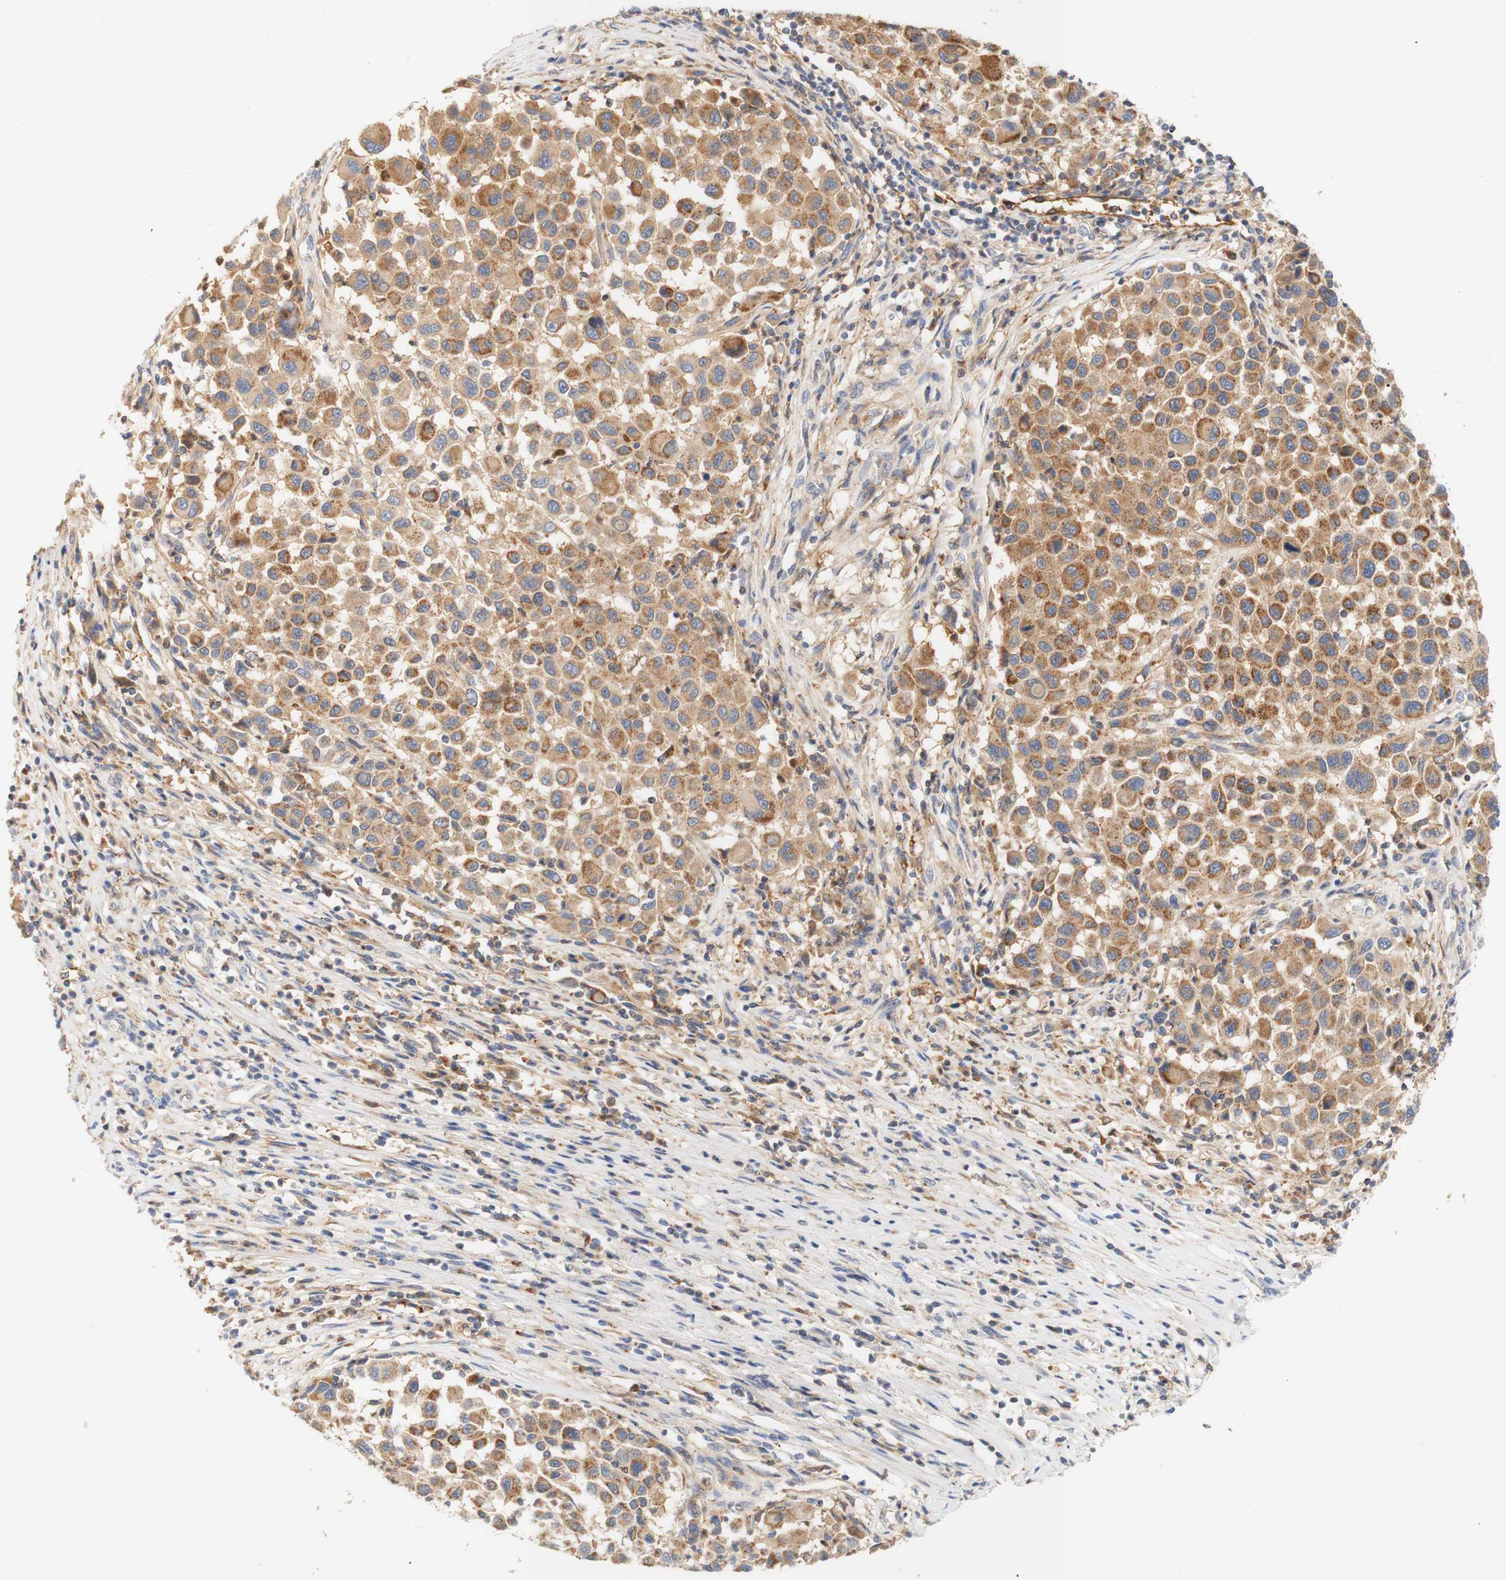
{"staining": {"intensity": "moderate", "quantity": ">75%", "location": "cytoplasmic/membranous"}, "tissue": "melanoma", "cell_type": "Tumor cells", "image_type": "cancer", "snomed": [{"axis": "morphology", "description": "Malignant melanoma, Metastatic site"}, {"axis": "topography", "description": "Lymph node"}], "caption": "Human melanoma stained with a protein marker reveals moderate staining in tumor cells.", "gene": "PCDH7", "patient": {"sex": "male", "age": 61}}